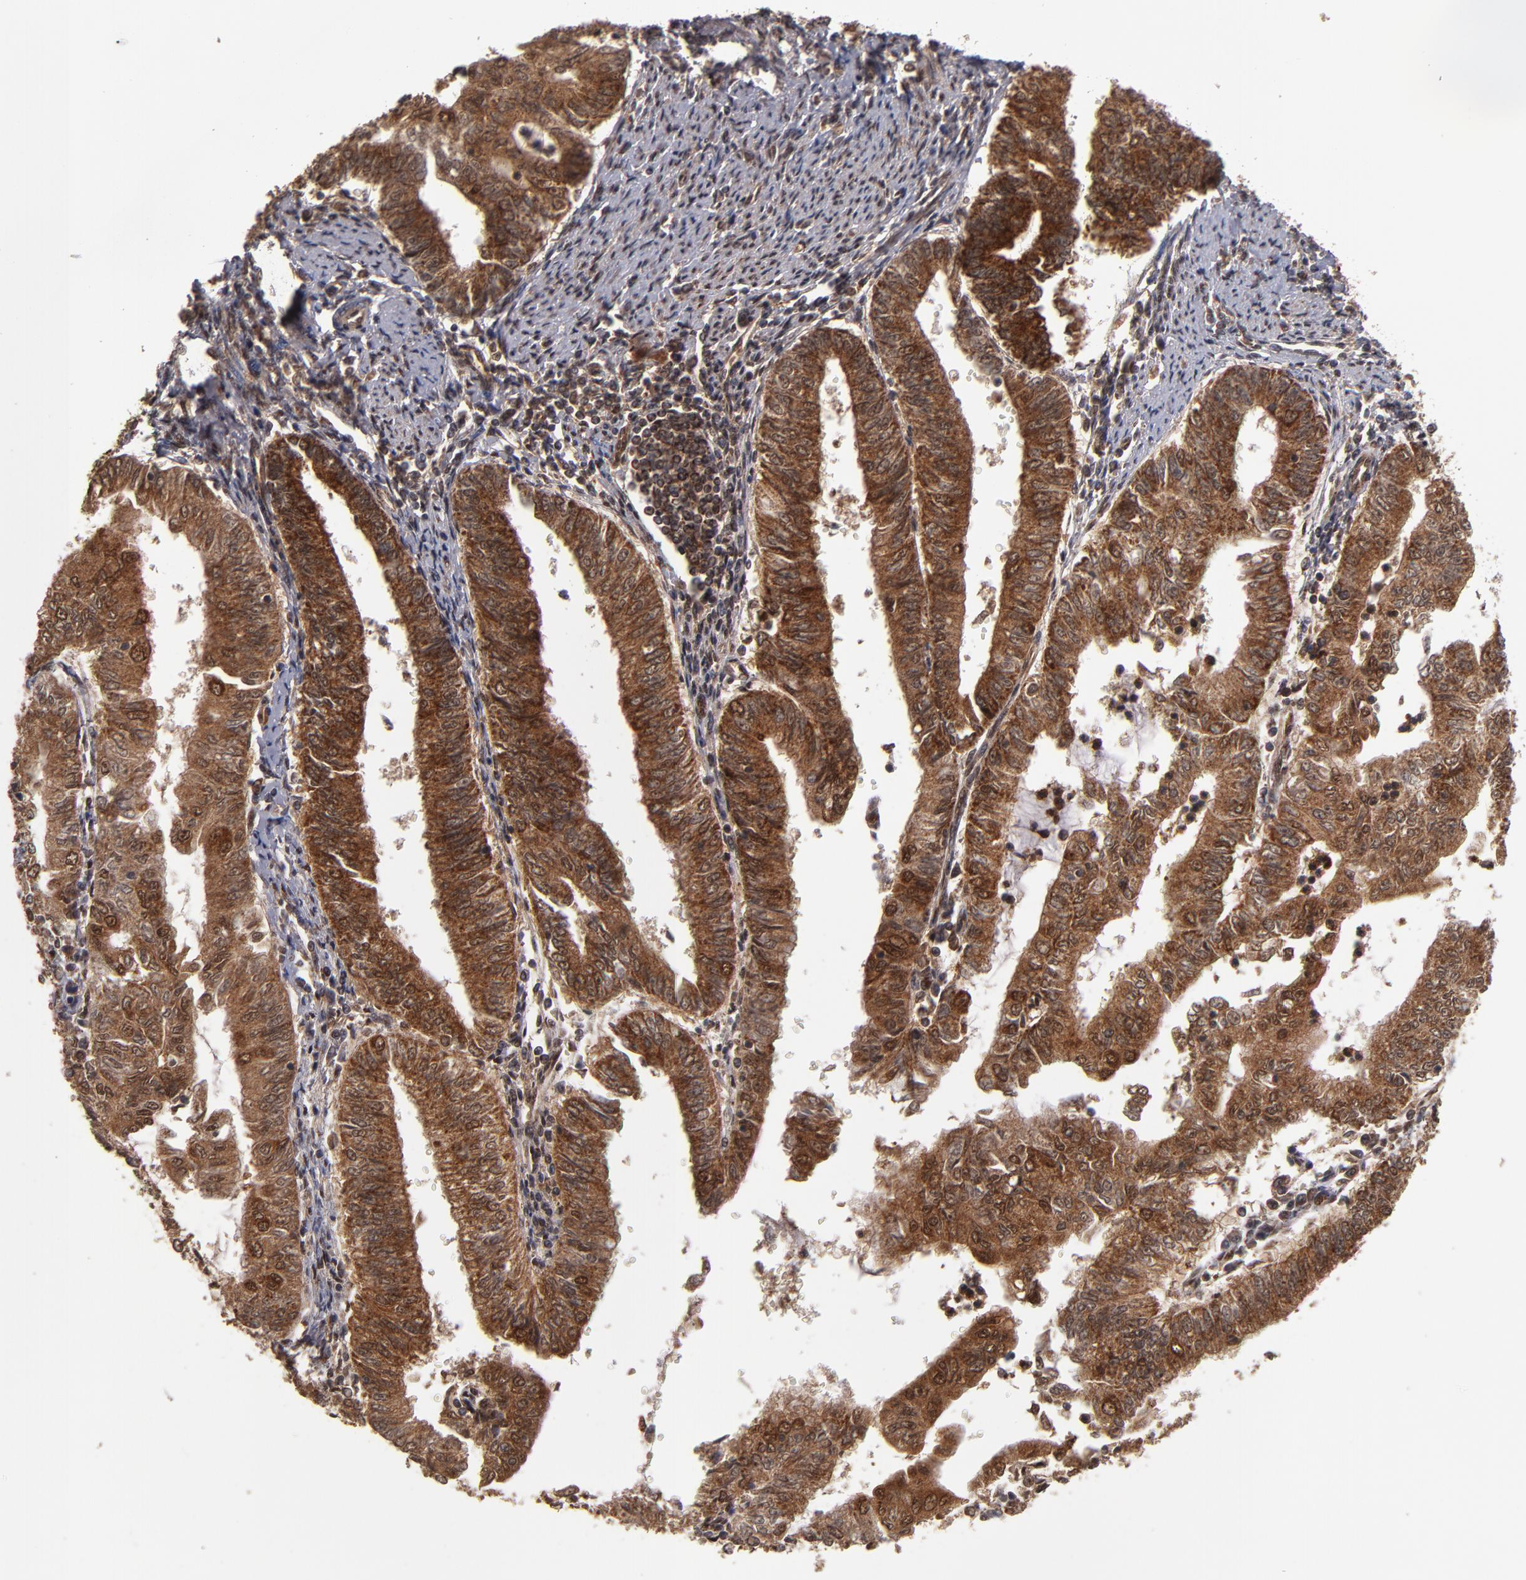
{"staining": {"intensity": "strong", "quantity": ">75%", "location": "cytoplasmic/membranous"}, "tissue": "endometrial cancer", "cell_type": "Tumor cells", "image_type": "cancer", "snomed": [{"axis": "morphology", "description": "Adenocarcinoma, NOS"}, {"axis": "topography", "description": "Endometrium"}], "caption": "A photomicrograph showing strong cytoplasmic/membranous staining in about >75% of tumor cells in endometrial adenocarcinoma, as visualized by brown immunohistochemical staining.", "gene": "CUL5", "patient": {"sex": "female", "age": 66}}